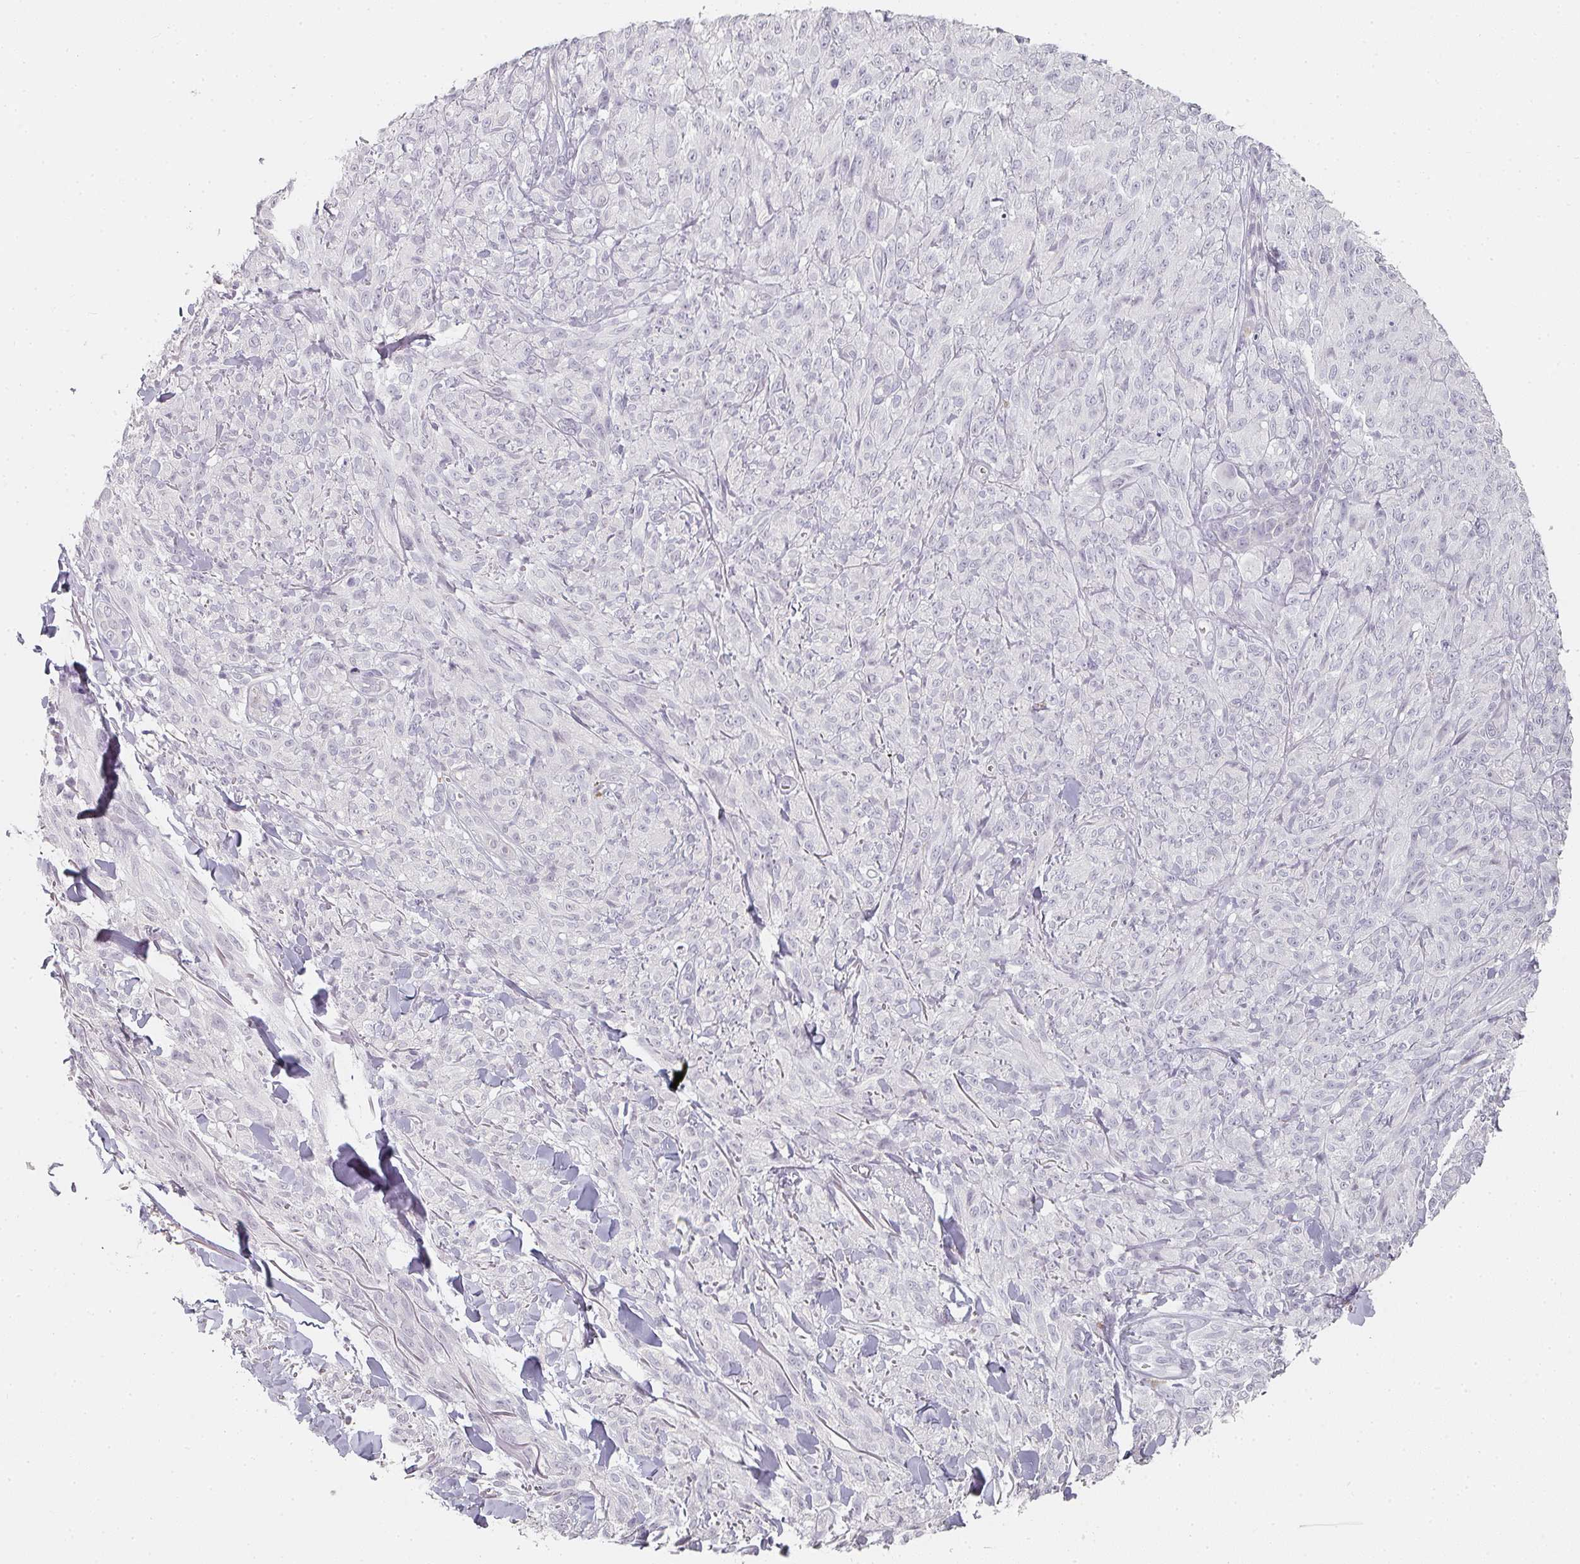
{"staining": {"intensity": "negative", "quantity": "none", "location": "none"}, "tissue": "melanoma", "cell_type": "Tumor cells", "image_type": "cancer", "snomed": [{"axis": "morphology", "description": "Malignant melanoma, NOS"}, {"axis": "topography", "description": "Skin of upper arm"}], "caption": "Melanoma stained for a protein using immunohistochemistry shows no staining tumor cells.", "gene": "SHISA2", "patient": {"sex": "female", "age": 65}}